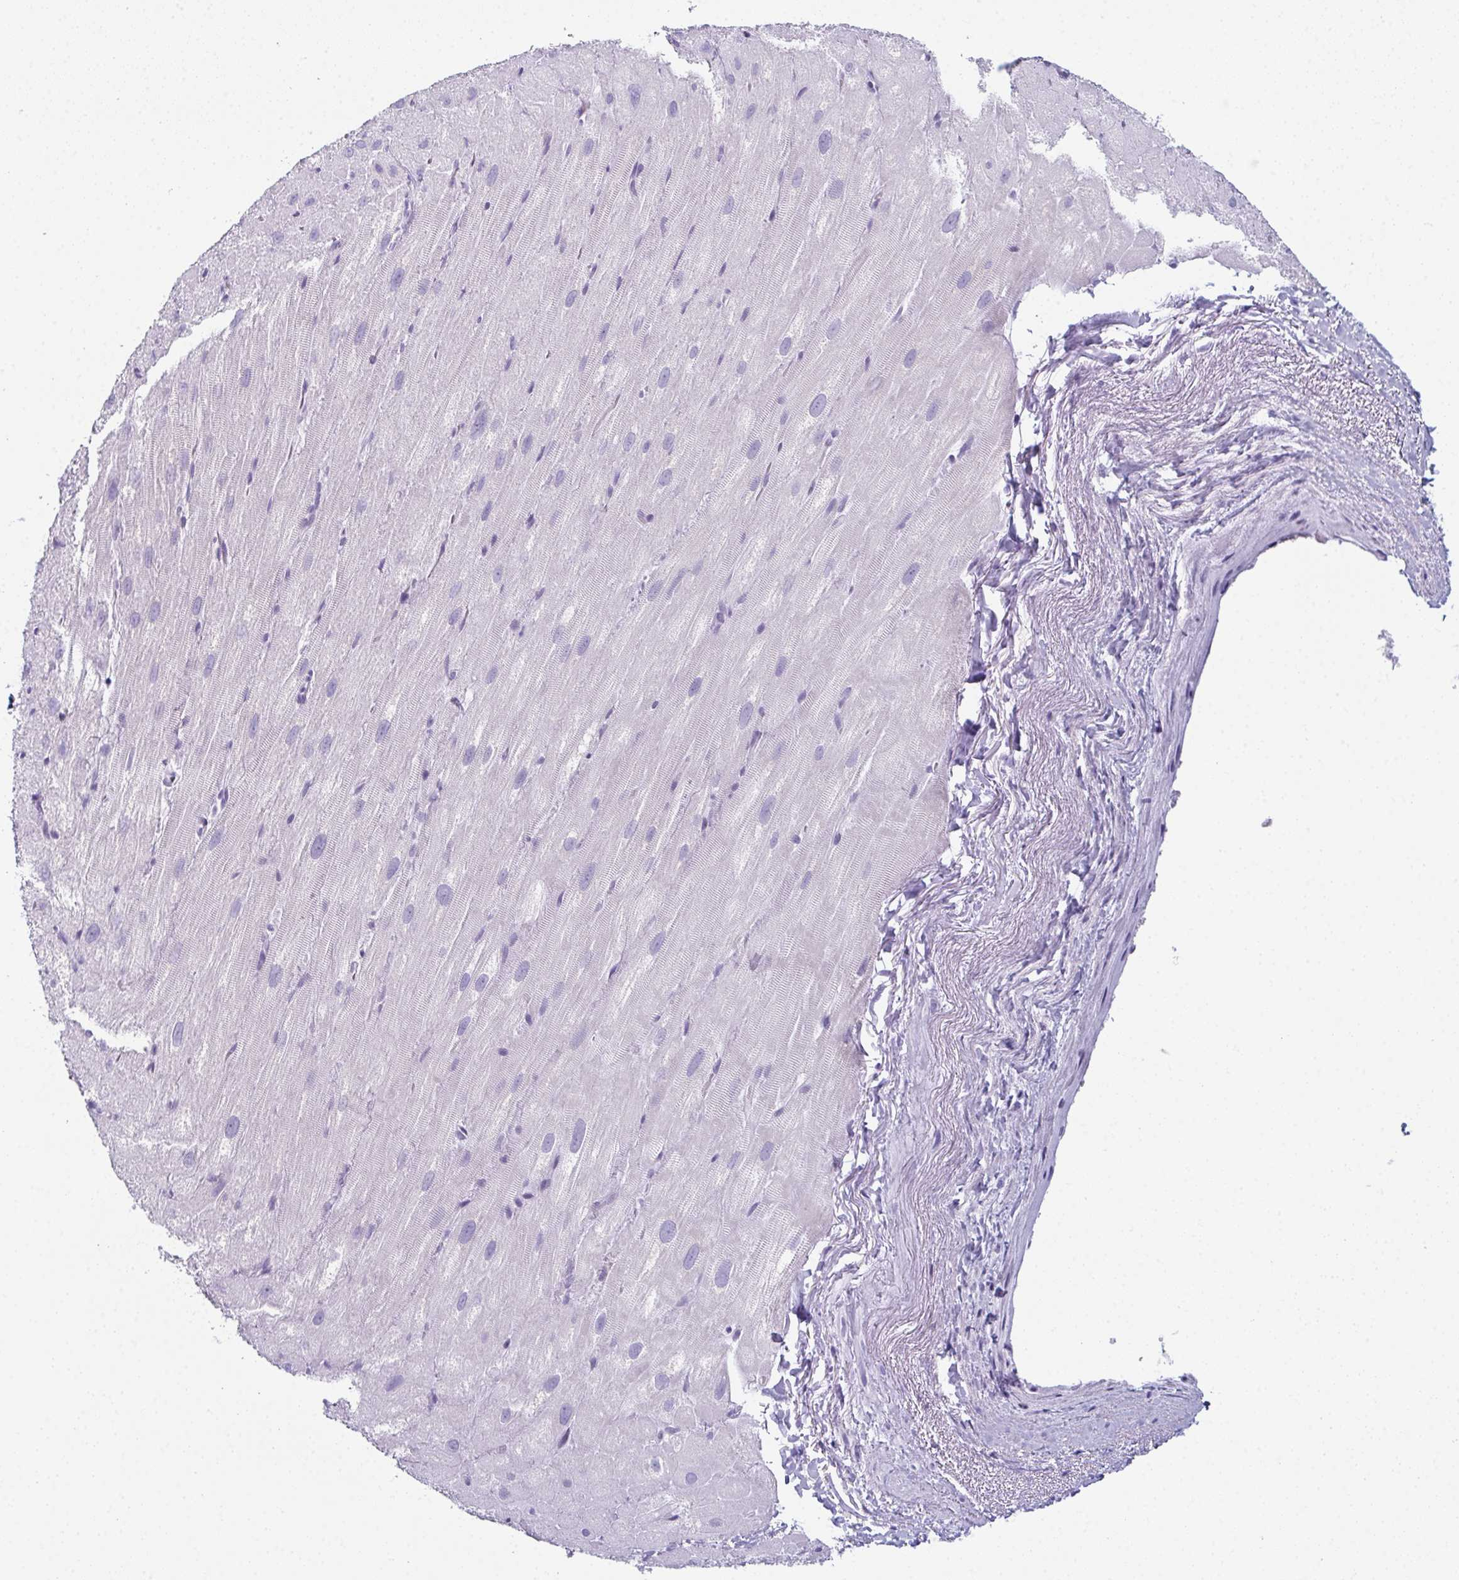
{"staining": {"intensity": "negative", "quantity": "none", "location": "none"}, "tissue": "heart muscle", "cell_type": "Cardiomyocytes", "image_type": "normal", "snomed": [{"axis": "morphology", "description": "Normal tissue, NOS"}, {"axis": "topography", "description": "Heart"}], "caption": "IHC histopathology image of unremarkable heart muscle: human heart muscle stained with DAB displays no significant protein staining in cardiomyocytes. (Brightfield microscopy of DAB (3,3'-diaminobenzidine) immunohistochemistry at high magnification).", "gene": "ENKUR", "patient": {"sex": "male", "age": 62}}